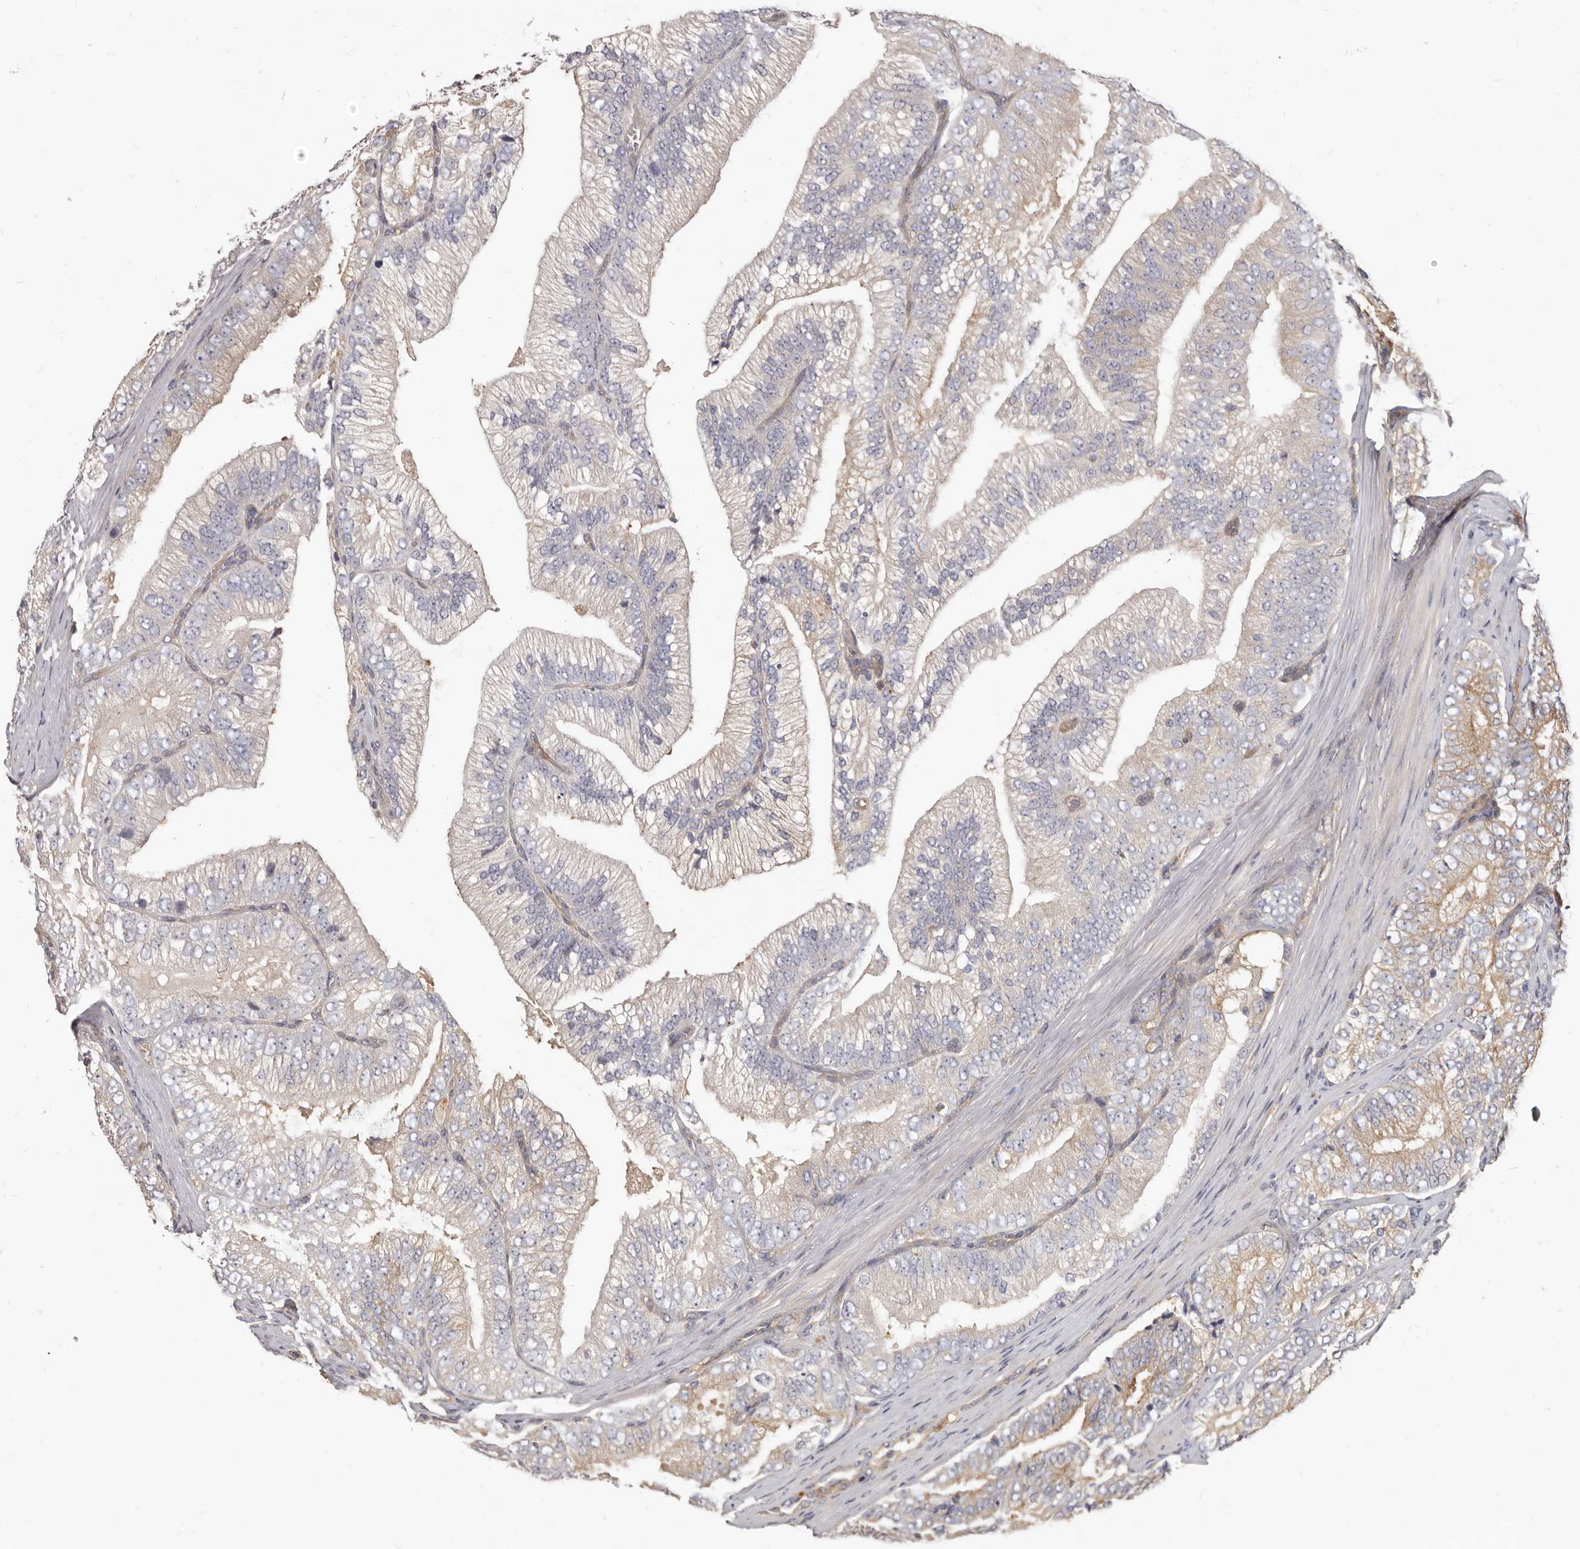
{"staining": {"intensity": "weak", "quantity": "25%-75%", "location": "cytoplasmic/membranous"}, "tissue": "prostate cancer", "cell_type": "Tumor cells", "image_type": "cancer", "snomed": [{"axis": "morphology", "description": "Adenocarcinoma, High grade"}, {"axis": "topography", "description": "Prostate"}], "caption": "This micrograph demonstrates immunohistochemistry staining of prostate cancer, with low weak cytoplasmic/membranous staining in approximately 25%-75% of tumor cells.", "gene": "ADAMTS20", "patient": {"sex": "male", "age": 58}}